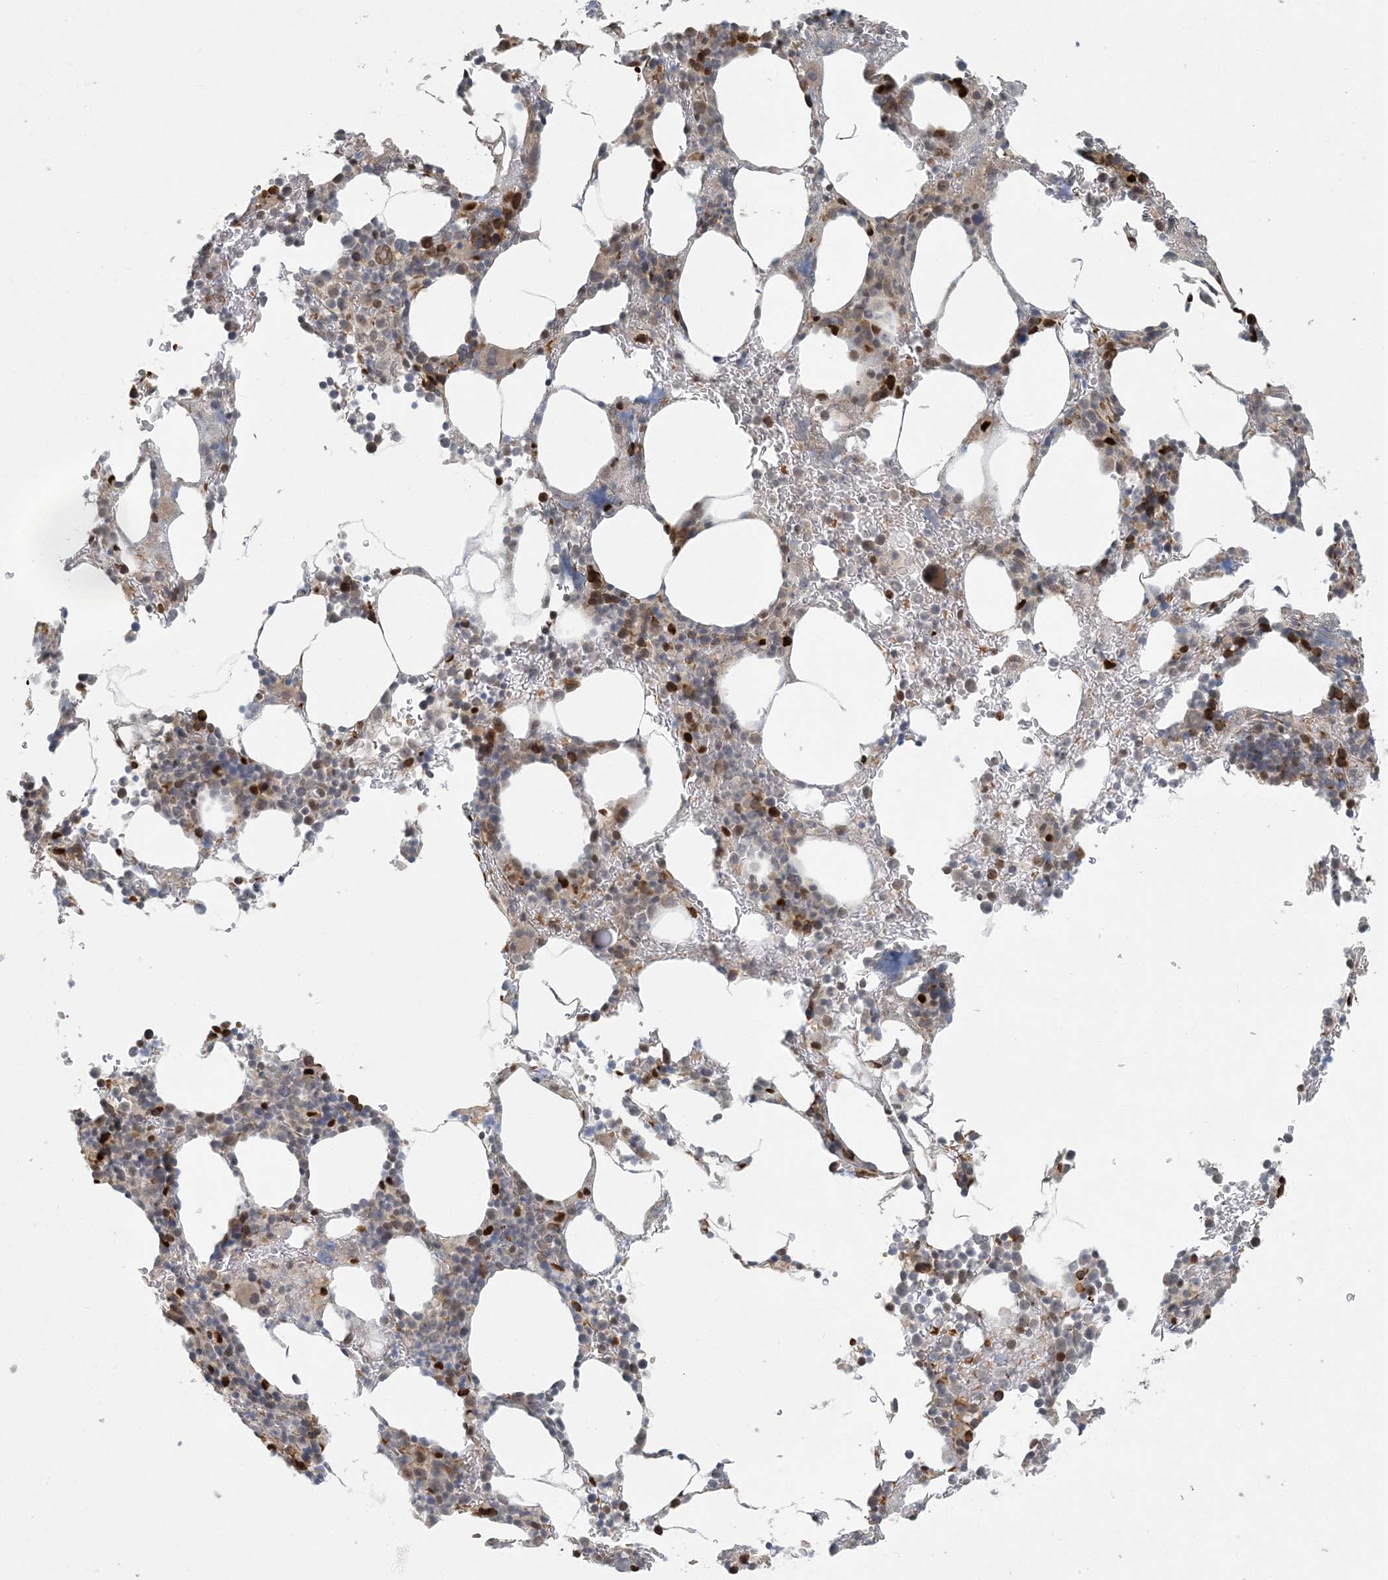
{"staining": {"intensity": "strong", "quantity": "25%-75%", "location": "nuclear"}, "tissue": "bone marrow", "cell_type": "Hematopoietic cells", "image_type": "normal", "snomed": [{"axis": "morphology", "description": "Normal tissue, NOS"}, {"axis": "topography", "description": "Bone marrow"}], "caption": "Immunohistochemistry (IHC) histopathology image of benign bone marrow: human bone marrow stained using IHC demonstrates high levels of strong protein expression localized specifically in the nuclear of hematopoietic cells, appearing as a nuclear brown color.", "gene": "CTDNEP1", "patient": {"sex": "male"}}